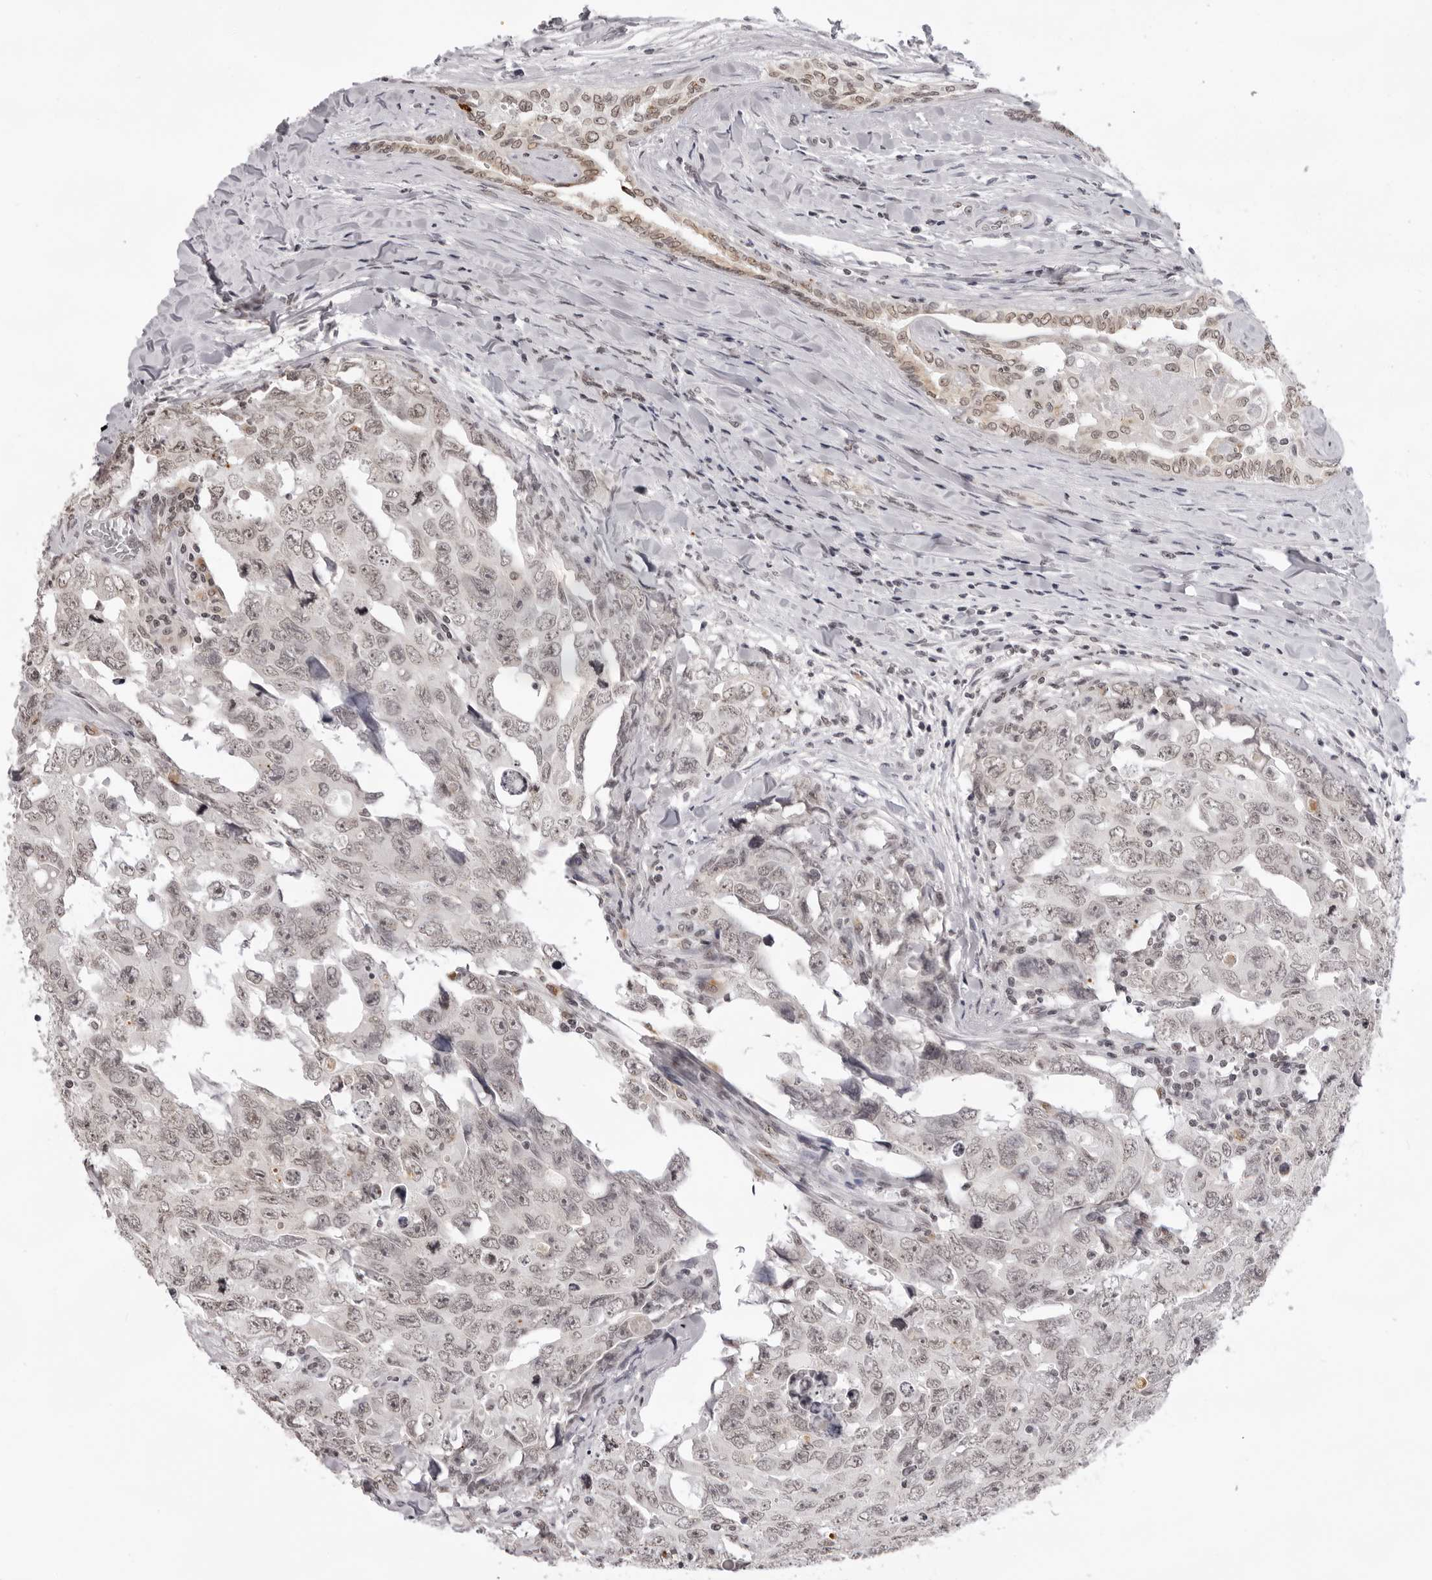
{"staining": {"intensity": "weak", "quantity": "25%-75%", "location": "nuclear"}, "tissue": "testis cancer", "cell_type": "Tumor cells", "image_type": "cancer", "snomed": [{"axis": "morphology", "description": "Carcinoma, Embryonal, NOS"}, {"axis": "topography", "description": "Testis"}], "caption": "Human embryonal carcinoma (testis) stained with a brown dye reveals weak nuclear positive positivity in about 25%-75% of tumor cells.", "gene": "NTM", "patient": {"sex": "male", "age": 28}}